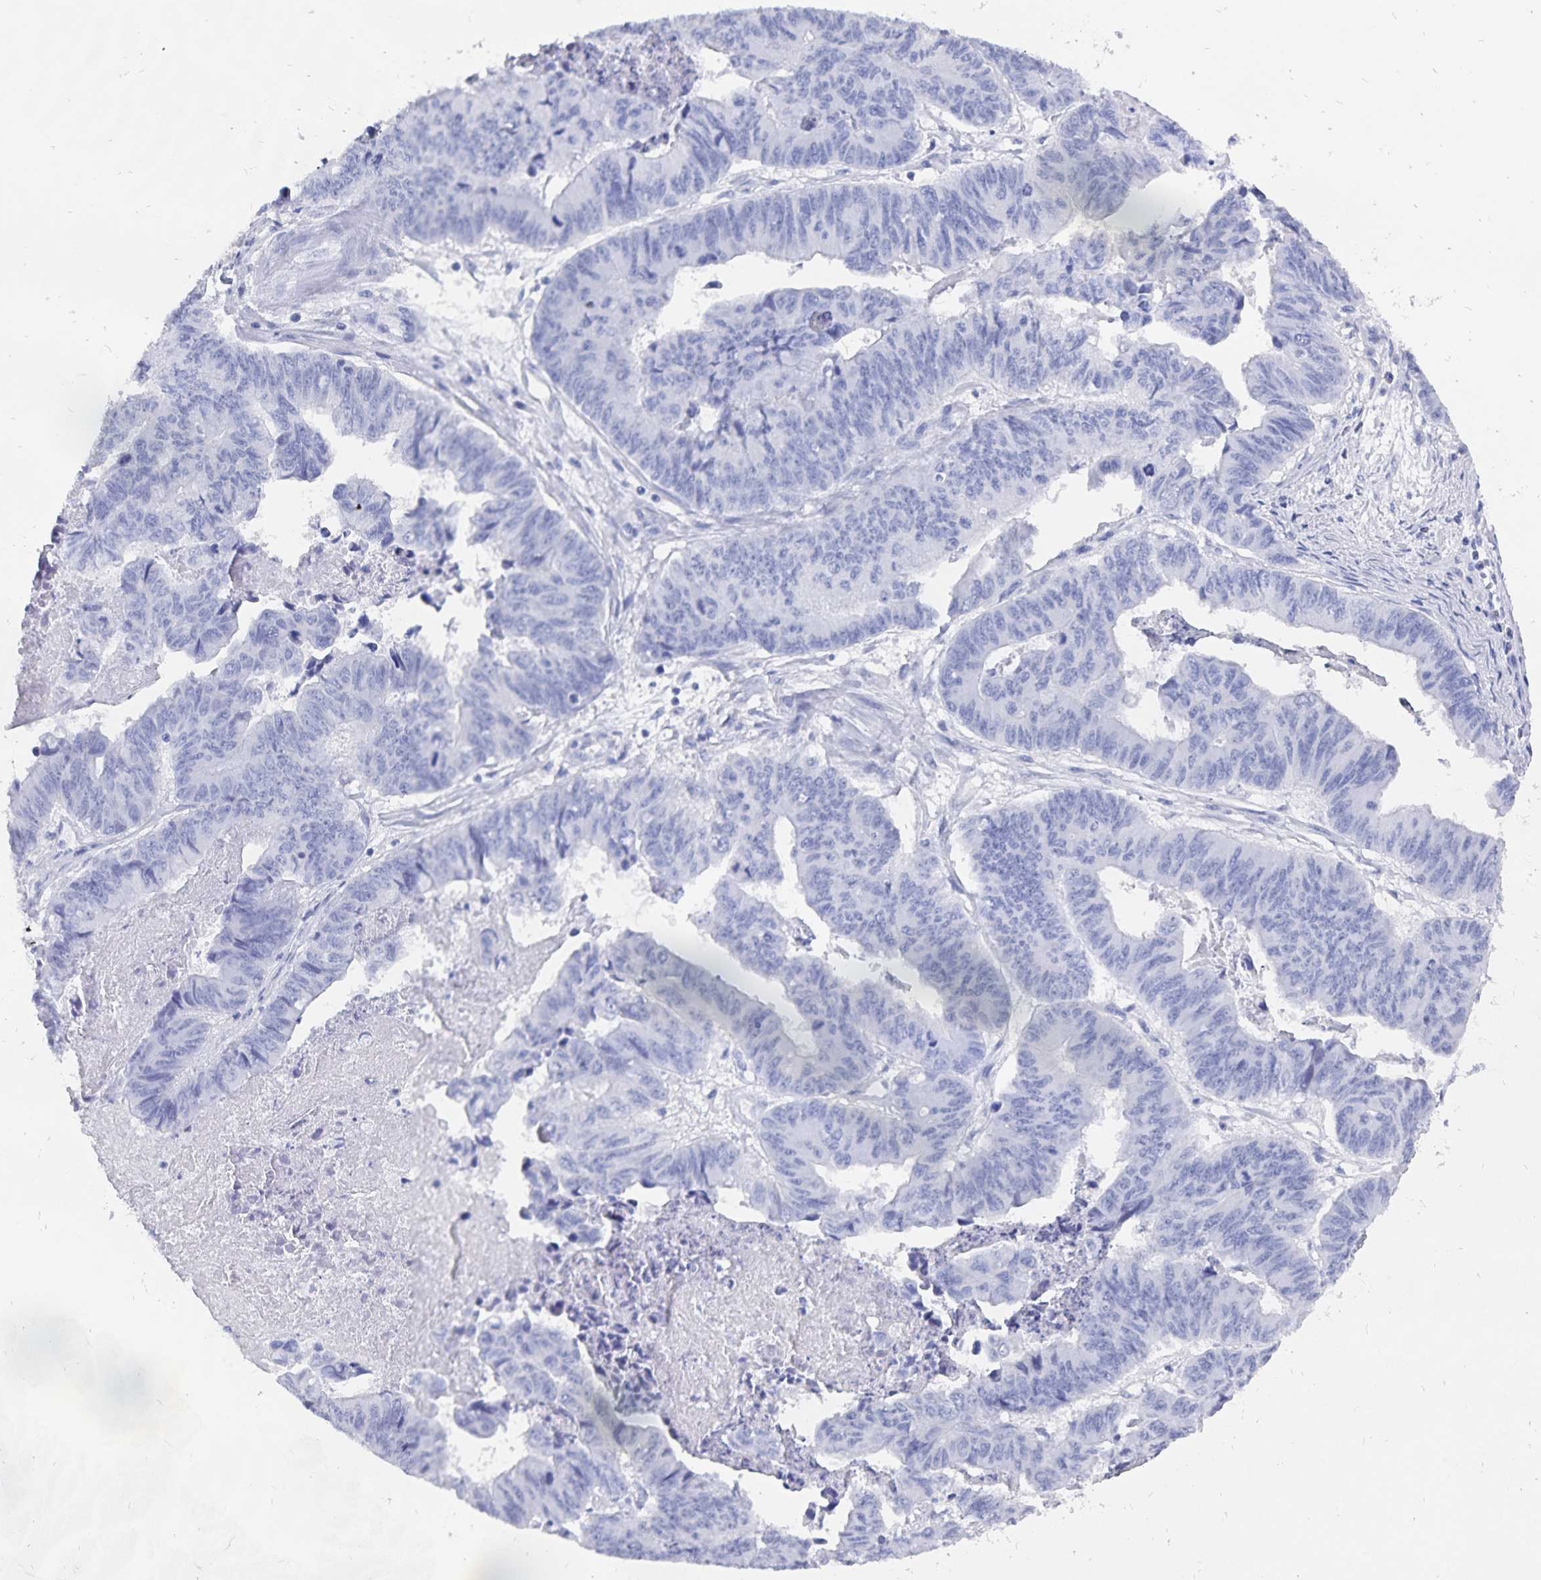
{"staining": {"intensity": "negative", "quantity": "none", "location": "none"}, "tissue": "stomach cancer", "cell_type": "Tumor cells", "image_type": "cancer", "snomed": [{"axis": "morphology", "description": "Adenocarcinoma, NOS"}, {"axis": "topography", "description": "Stomach, lower"}], "caption": "The histopathology image displays no significant expression in tumor cells of stomach adenocarcinoma.", "gene": "ADH1A", "patient": {"sex": "male", "age": 77}}